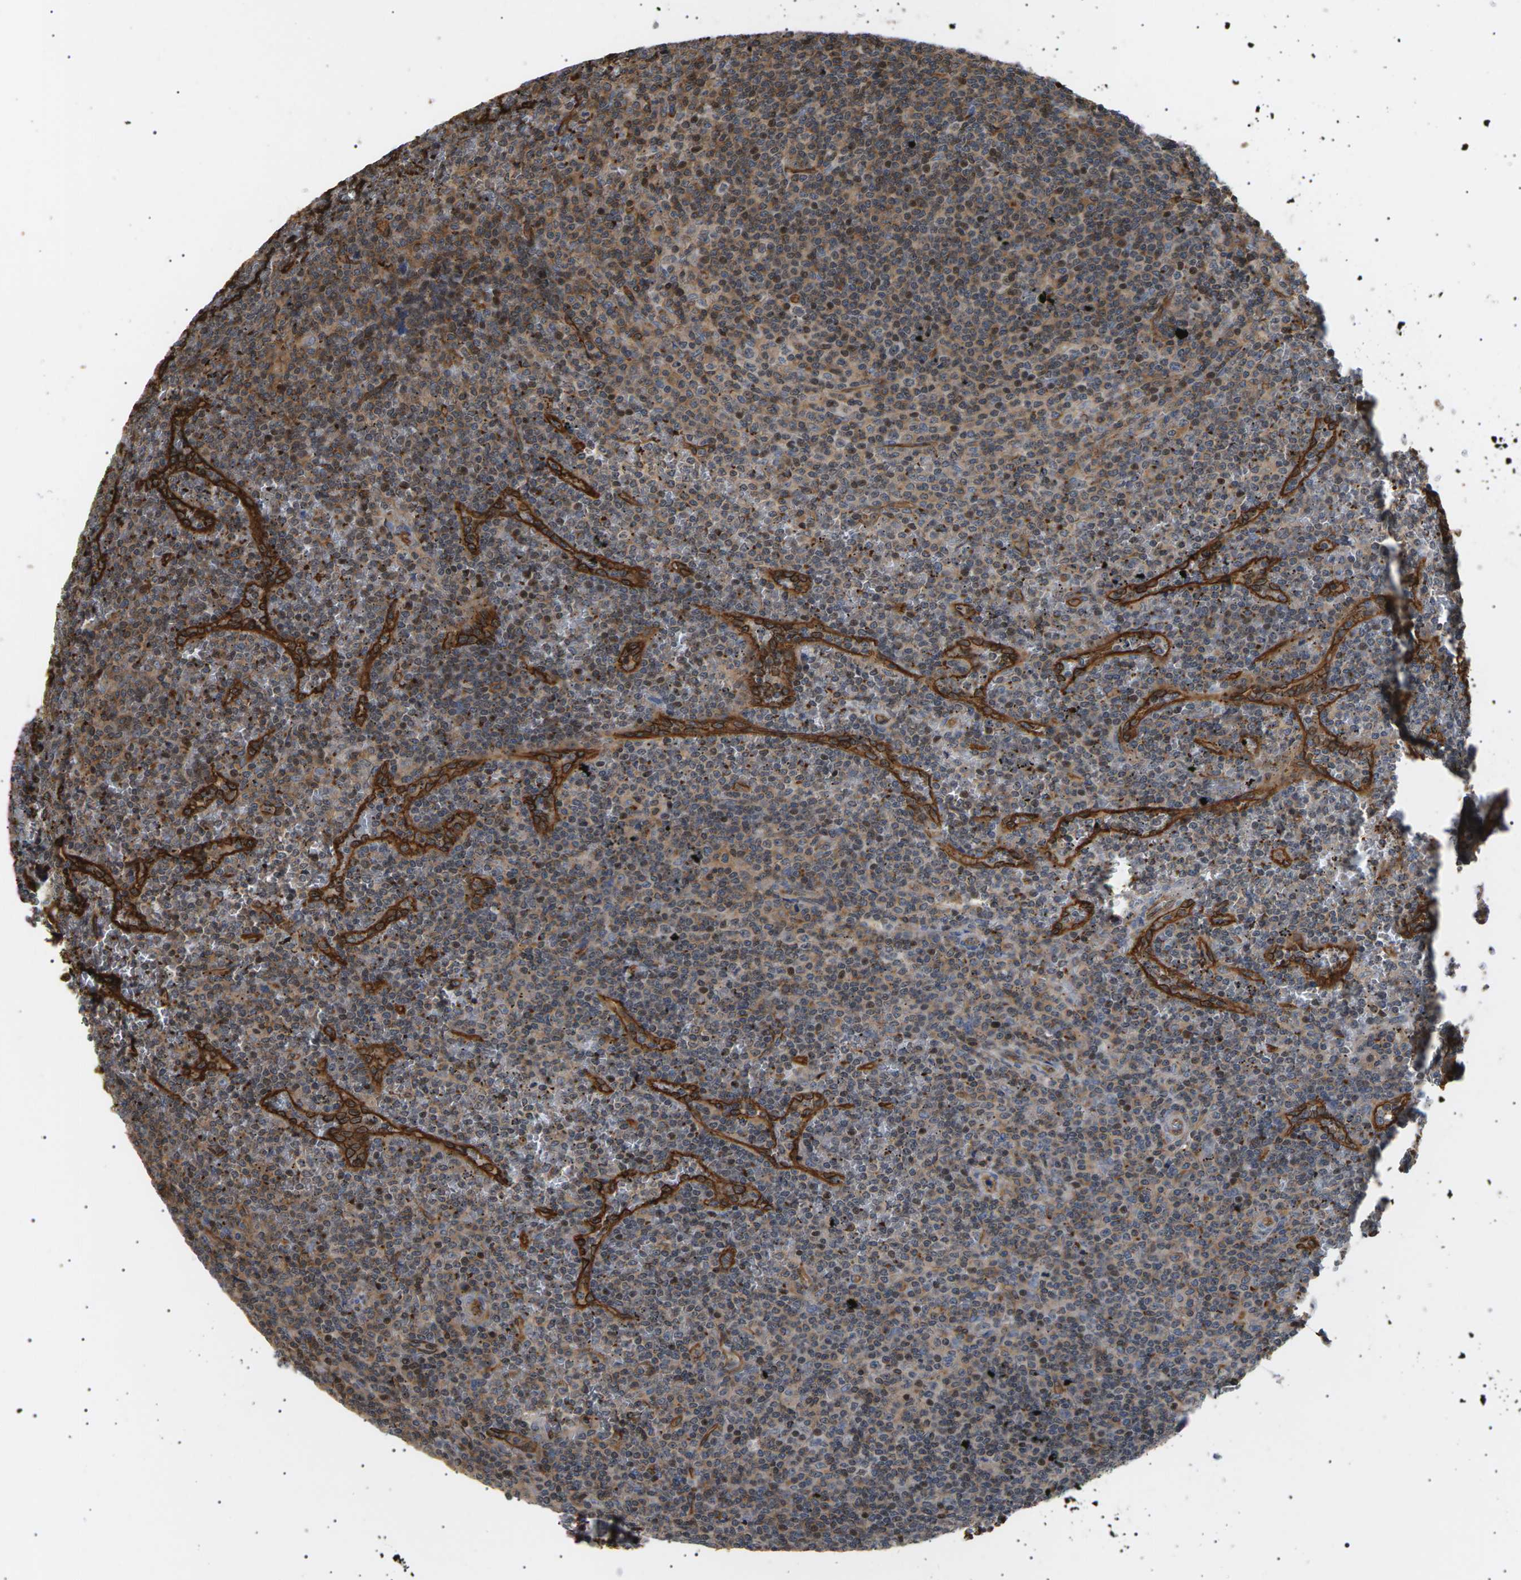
{"staining": {"intensity": "moderate", "quantity": "<25%", "location": "cytoplasmic/membranous,nuclear"}, "tissue": "lymphoma", "cell_type": "Tumor cells", "image_type": "cancer", "snomed": [{"axis": "morphology", "description": "Malignant lymphoma, non-Hodgkin's type, Low grade"}, {"axis": "topography", "description": "Spleen"}], "caption": "Immunohistochemistry of low-grade malignant lymphoma, non-Hodgkin's type shows low levels of moderate cytoplasmic/membranous and nuclear expression in about <25% of tumor cells. (Brightfield microscopy of DAB IHC at high magnification).", "gene": "TMTC4", "patient": {"sex": "female", "age": 19}}